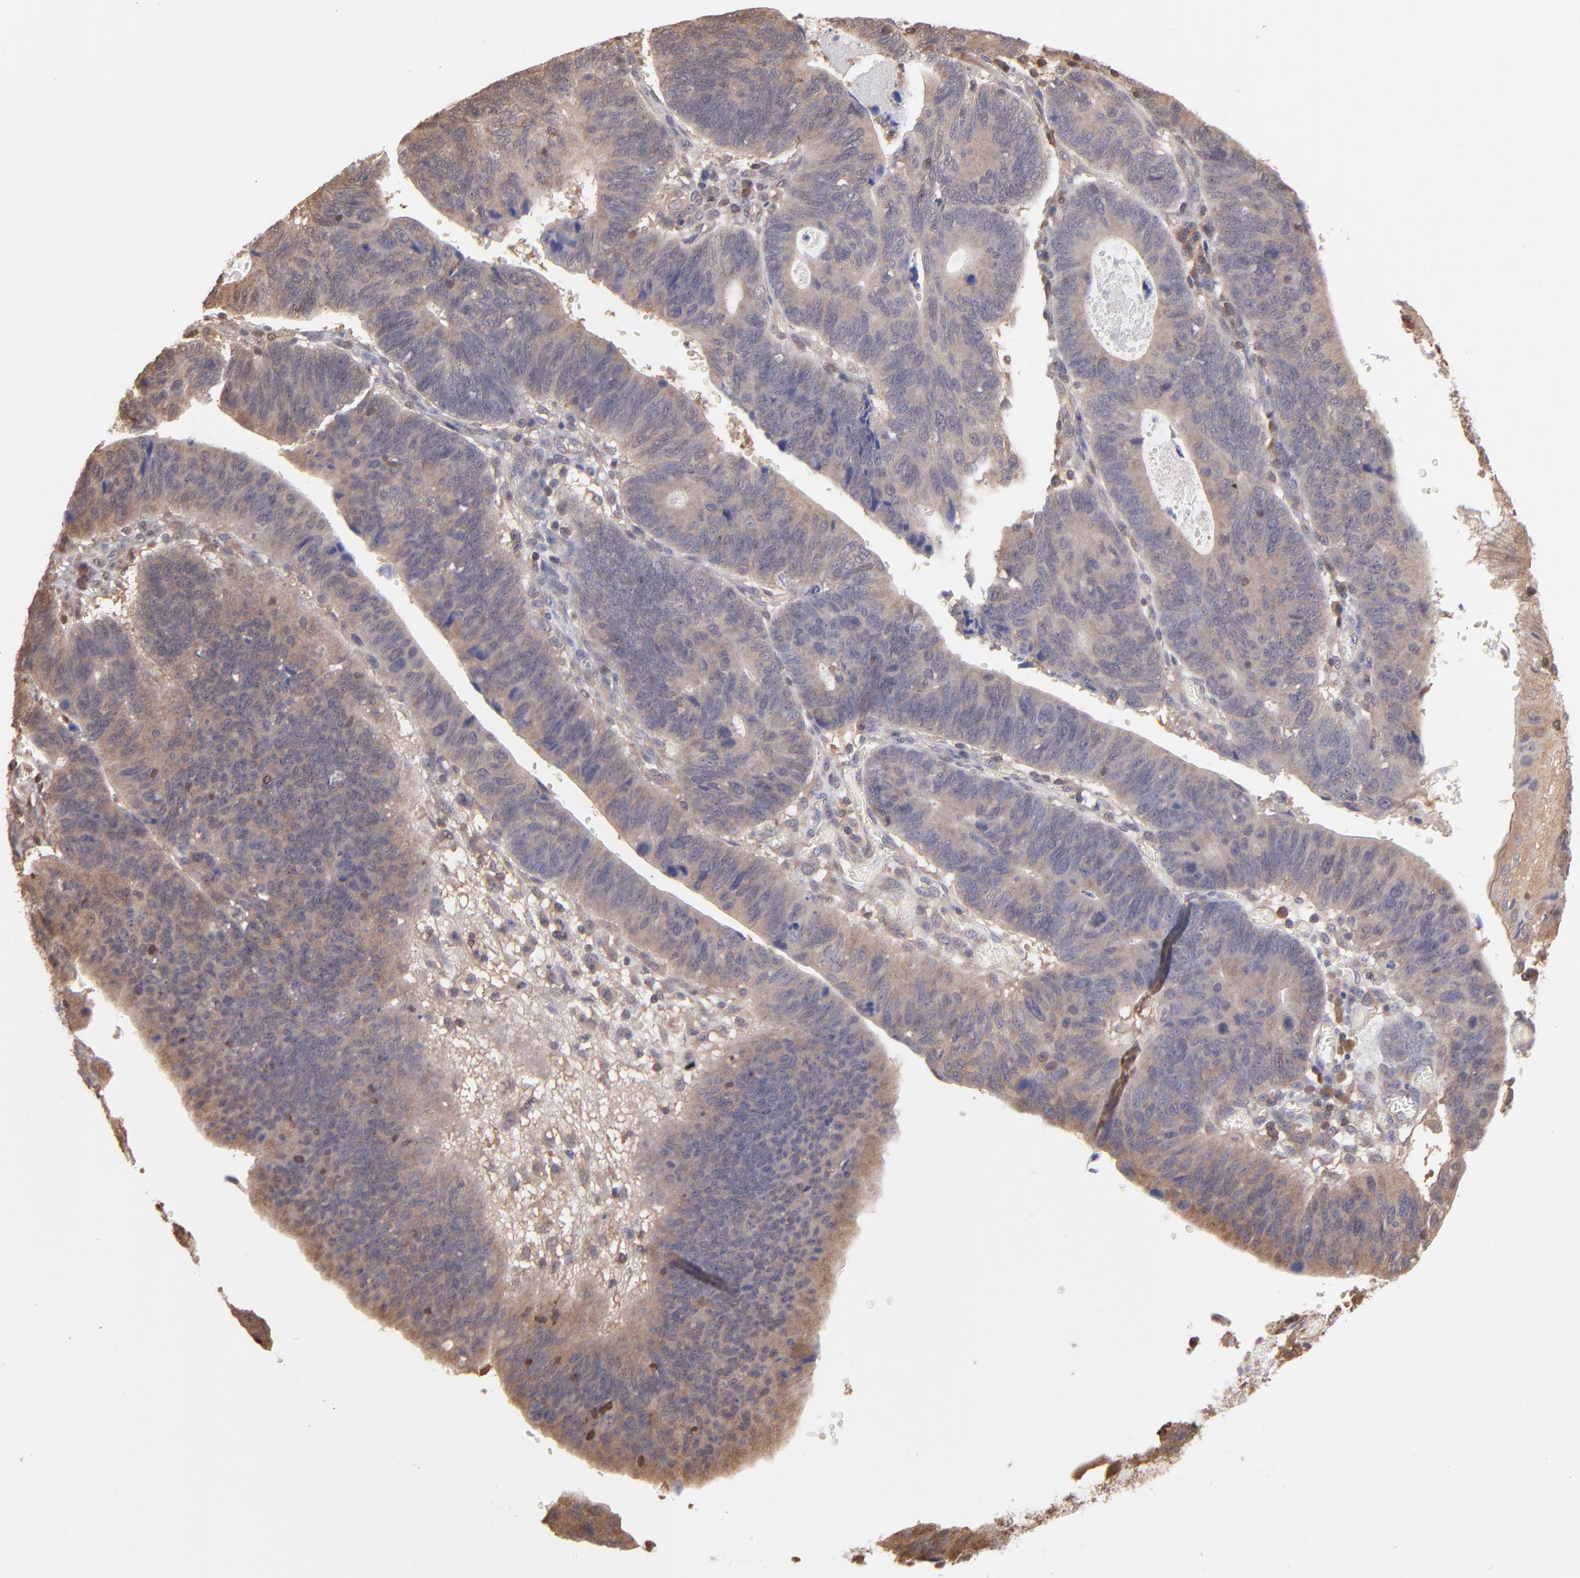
{"staining": {"intensity": "moderate", "quantity": ">75%", "location": "cytoplasmic/membranous"}, "tissue": "stomach cancer", "cell_type": "Tumor cells", "image_type": "cancer", "snomed": [{"axis": "morphology", "description": "Adenocarcinoma, NOS"}, {"axis": "topography", "description": "Stomach"}], "caption": "Protein expression analysis of human stomach cancer (adenocarcinoma) reveals moderate cytoplasmic/membranous positivity in approximately >75% of tumor cells.", "gene": "MAP2K2", "patient": {"sex": "male", "age": 59}}